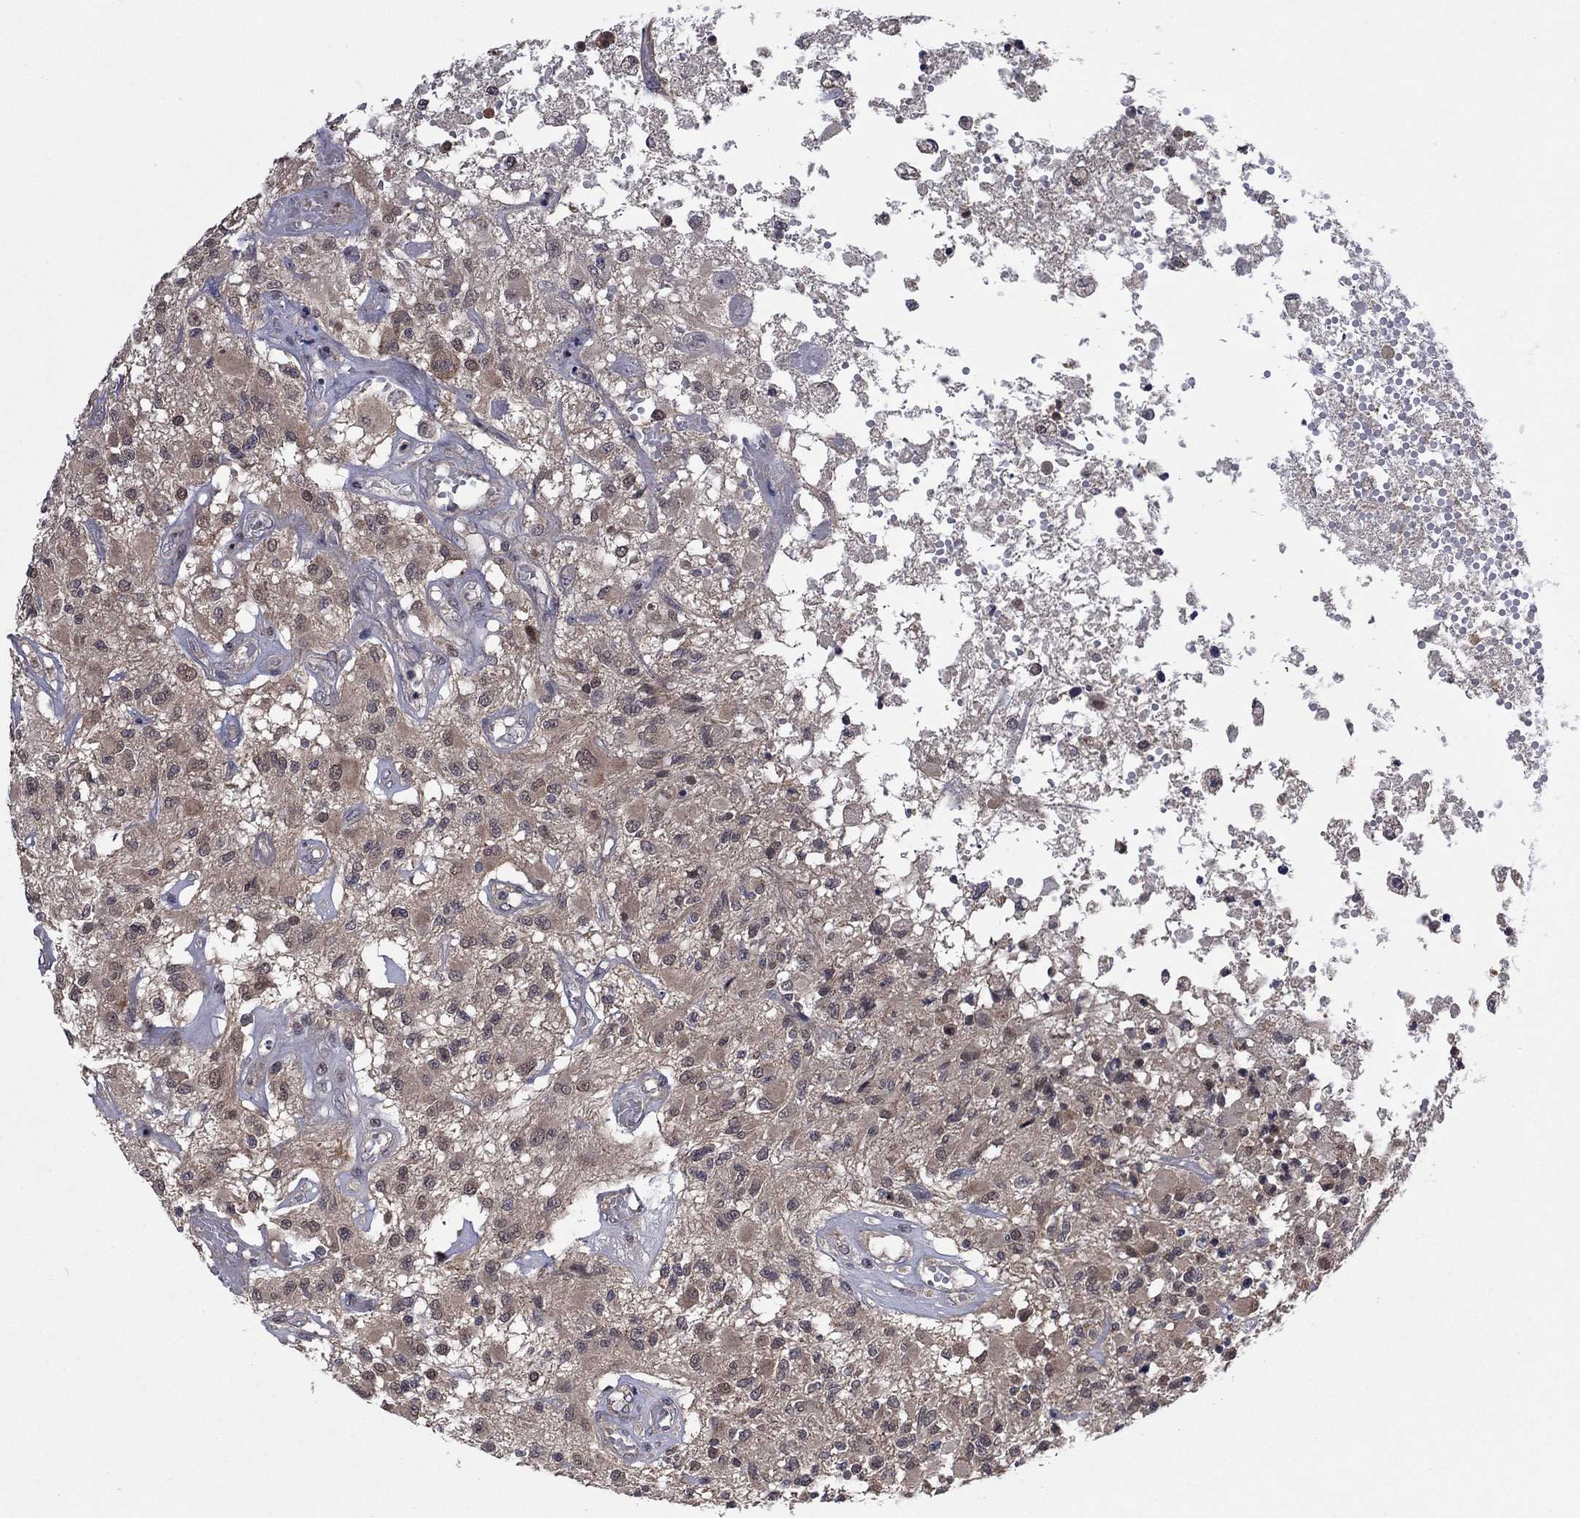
{"staining": {"intensity": "negative", "quantity": "none", "location": "none"}, "tissue": "glioma", "cell_type": "Tumor cells", "image_type": "cancer", "snomed": [{"axis": "morphology", "description": "Glioma, malignant, High grade"}, {"axis": "topography", "description": "Brain"}], "caption": "IHC photomicrograph of neoplastic tissue: malignant high-grade glioma stained with DAB exhibits no significant protein expression in tumor cells.", "gene": "IAH1", "patient": {"sex": "female", "age": 63}}